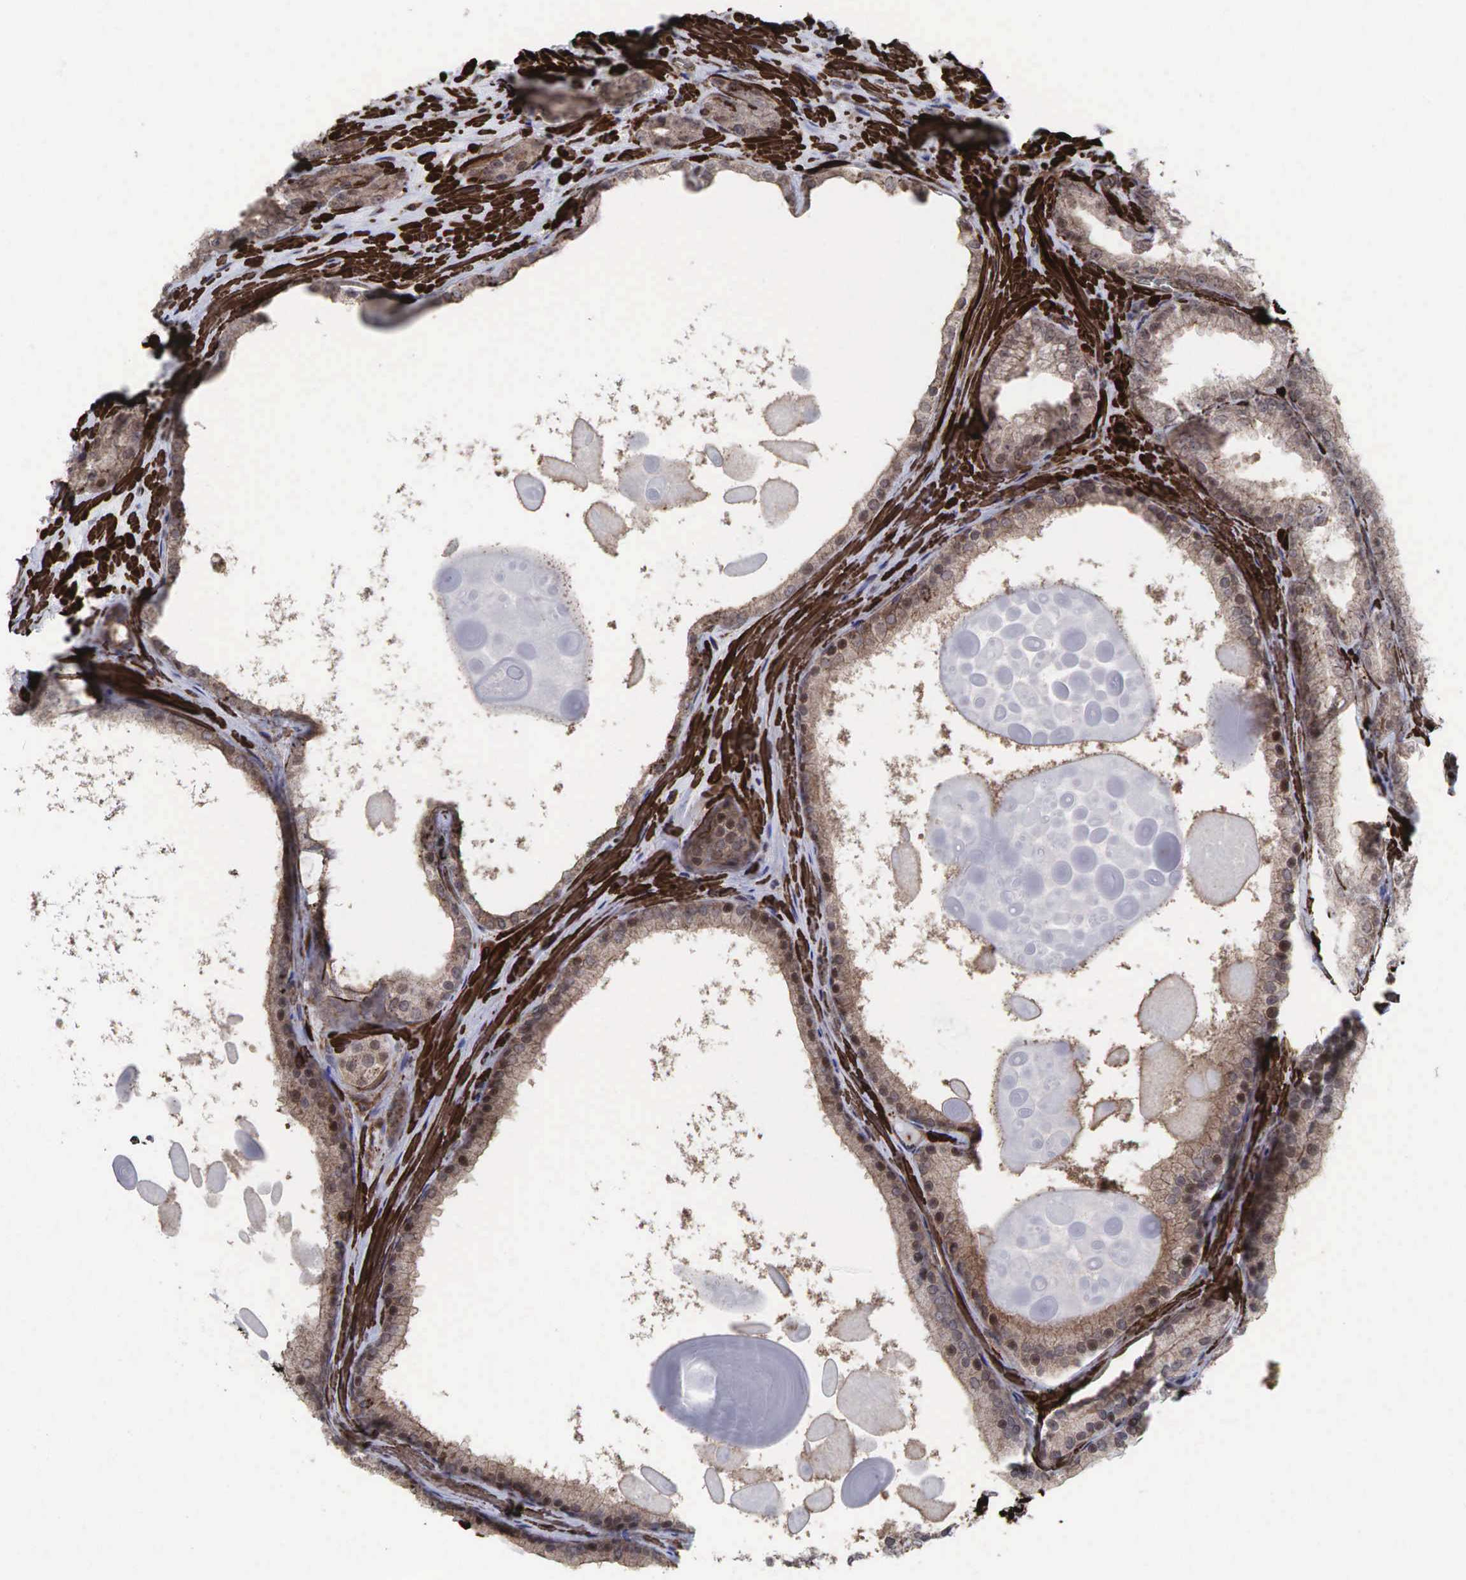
{"staining": {"intensity": "weak", "quantity": ">75%", "location": "cytoplasmic/membranous"}, "tissue": "prostate cancer", "cell_type": "Tumor cells", "image_type": "cancer", "snomed": [{"axis": "morphology", "description": "Adenocarcinoma, Medium grade"}, {"axis": "topography", "description": "Prostate"}], "caption": "Prostate cancer (medium-grade adenocarcinoma) was stained to show a protein in brown. There is low levels of weak cytoplasmic/membranous expression in approximately >75% of tumor cells.", "gene": "GPRASP1", "patient": {"sex": "male", "age": 60}}